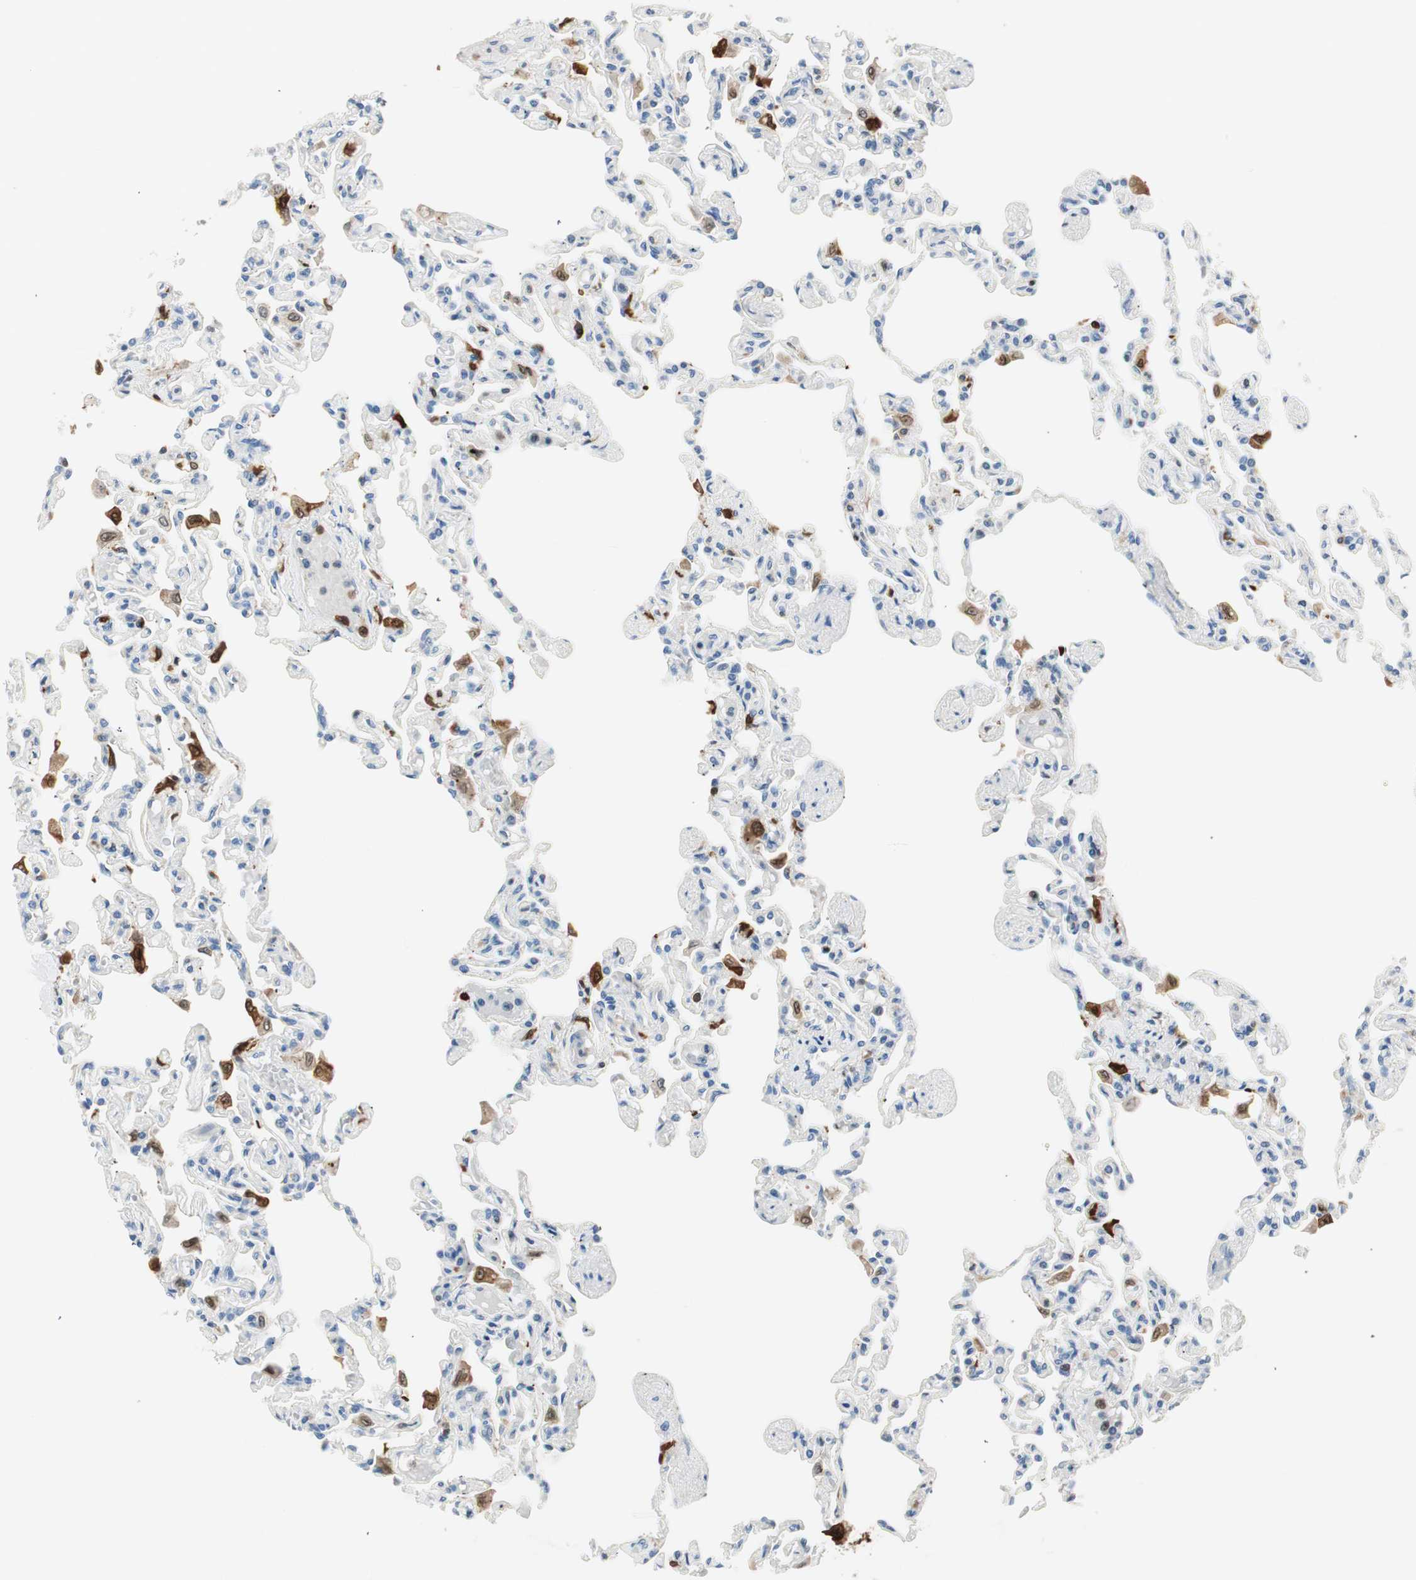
{"staining": {"intensity": "negative", "quantity": "none", "location": "none"}, "tissue": "lung", "cell_type": "Alveolar cells", "image_type": "normal", "snomed": [{"axis": "morphology", "description": "Normal tissue, NOS"}, {"axis": "topography", "description": "Lung"}], "caption": "Immunohistochemistry (IHC) photomicrograph of benign lung: human lung stained with DAB (3,3'-diaminobenzidine) shows no significant protein expression in alveolar cells. The staining is performed using DAB (3,3'-diaminobenzidine) brown chromogen with nuclei counter-stained in using hematoxylin.", "gene": "COTL1", "patient": {"sex": "male", "age": 21}}